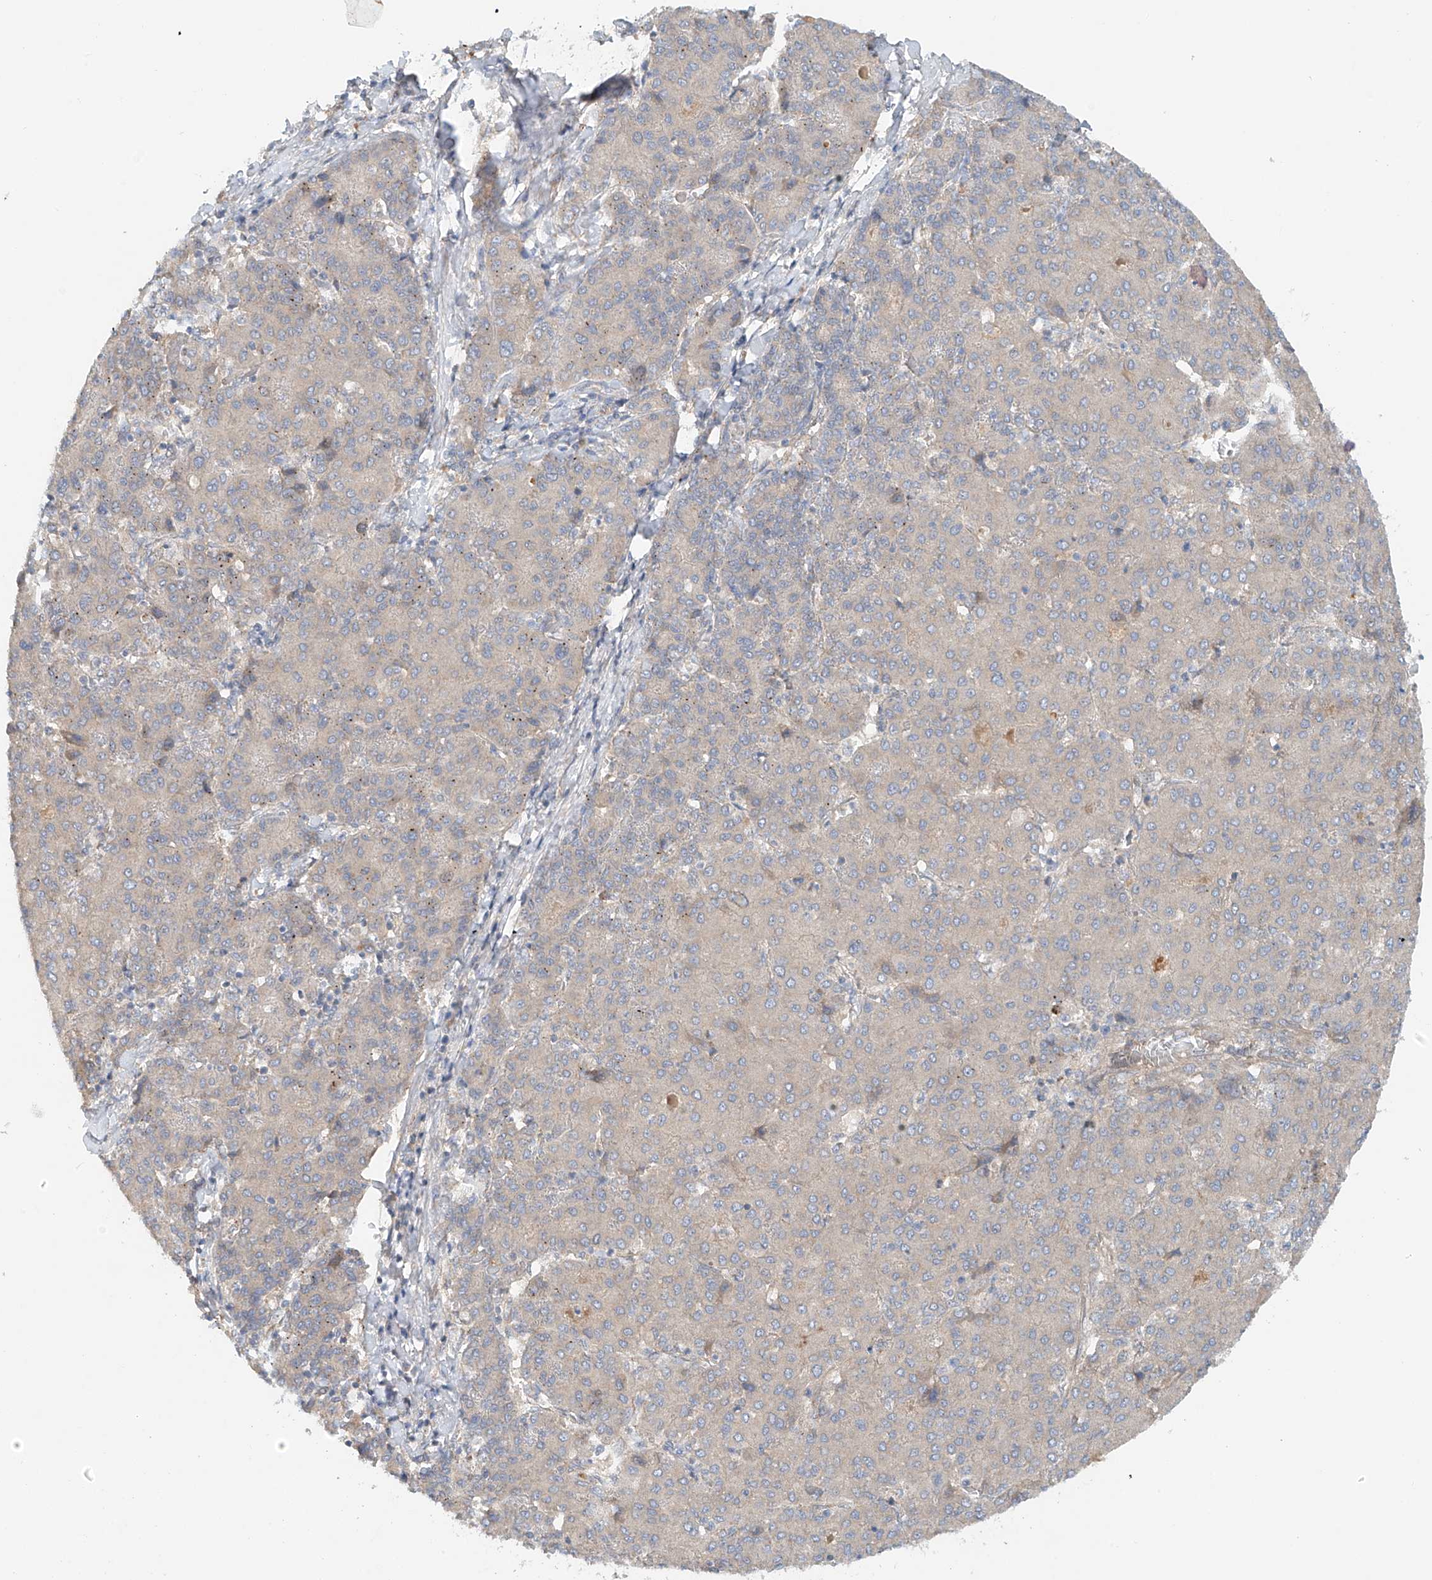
{"staining": {"intensity": "negative", "quantity": "none", "location": "none"}, "tissue": "liver cancer", "cell_type": "Tumor cells", "image_type": "cancer", "snomed": [{"axis": "morphology", "description": "Carcinoma, Hepatocellular, NOS"}, {"axis": "topography", "description": "Liver"}], "caption": "Protein analysis of liver cancer (hepatocellular carcinoma) exhibits no significant staining in tumor cells.", "gene": "LYRM9", "patient": {"sex": "male", "age": 65}}